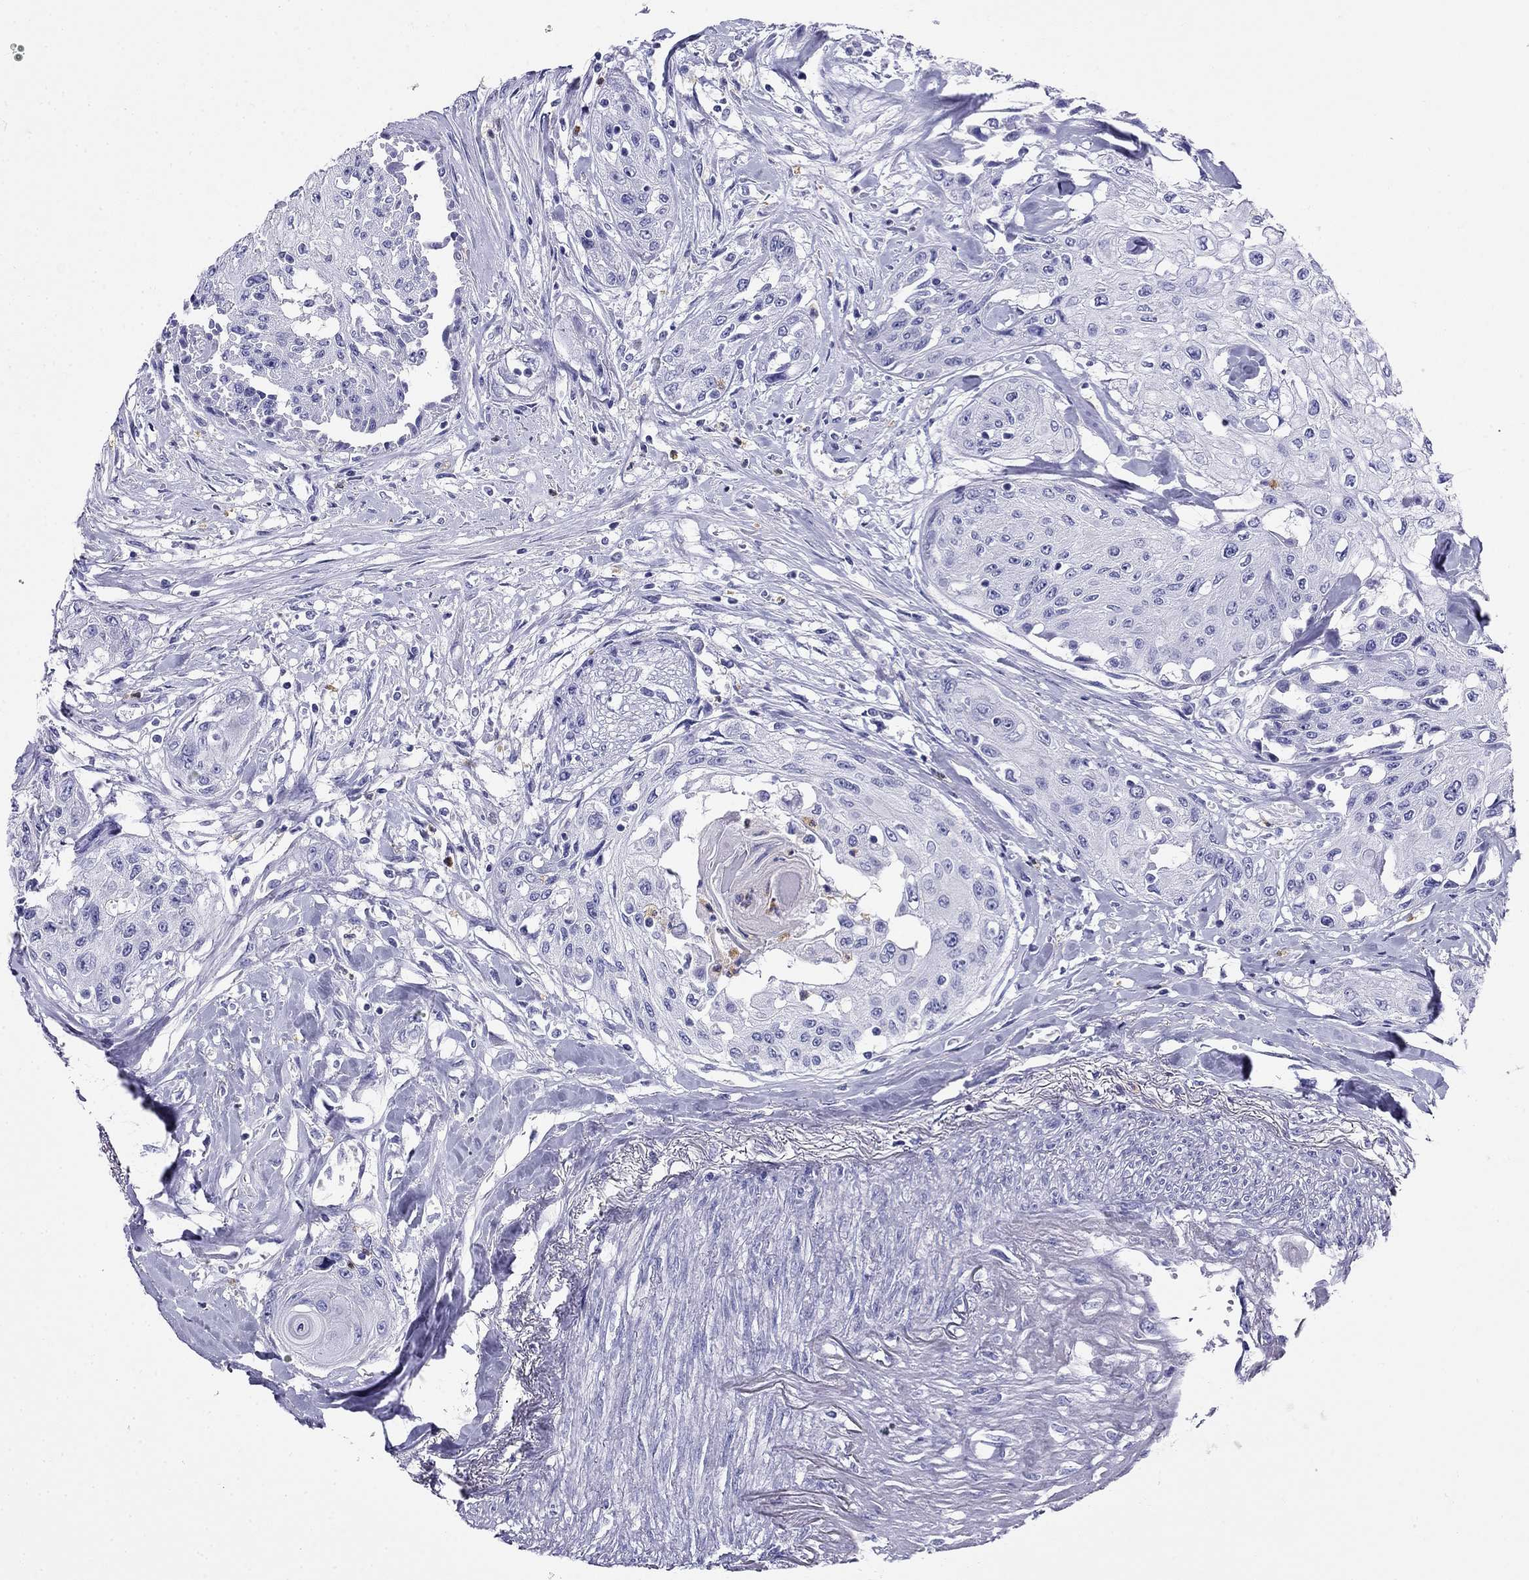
{"staining": {"intensity": "negative", "quantity": "none", "location": "none"}, "tissue": "head and neck cancer", "cell_type": "Tumor cells", "image_type": "cancer", "snomed": [{"axis": "morphology", "description": "Normal tissue, NOS"}, {"axis": "morphology", "description": "Squamous cell carcinoma, NOS"}, {"axis": "topography", "description": "Oral tissue"}, {"axis": "topography", "description": "Peripheral nerve tissue"}, {"axis": "topography", "description": "Head-Neck"}], "caption": "This is an immunohistochemistry image of head and neck squamous cell carcinoma. There is no positivity in tumor cells.", "gene": "PPP1R36", "patient": {"sex": "female", "age": 59}}